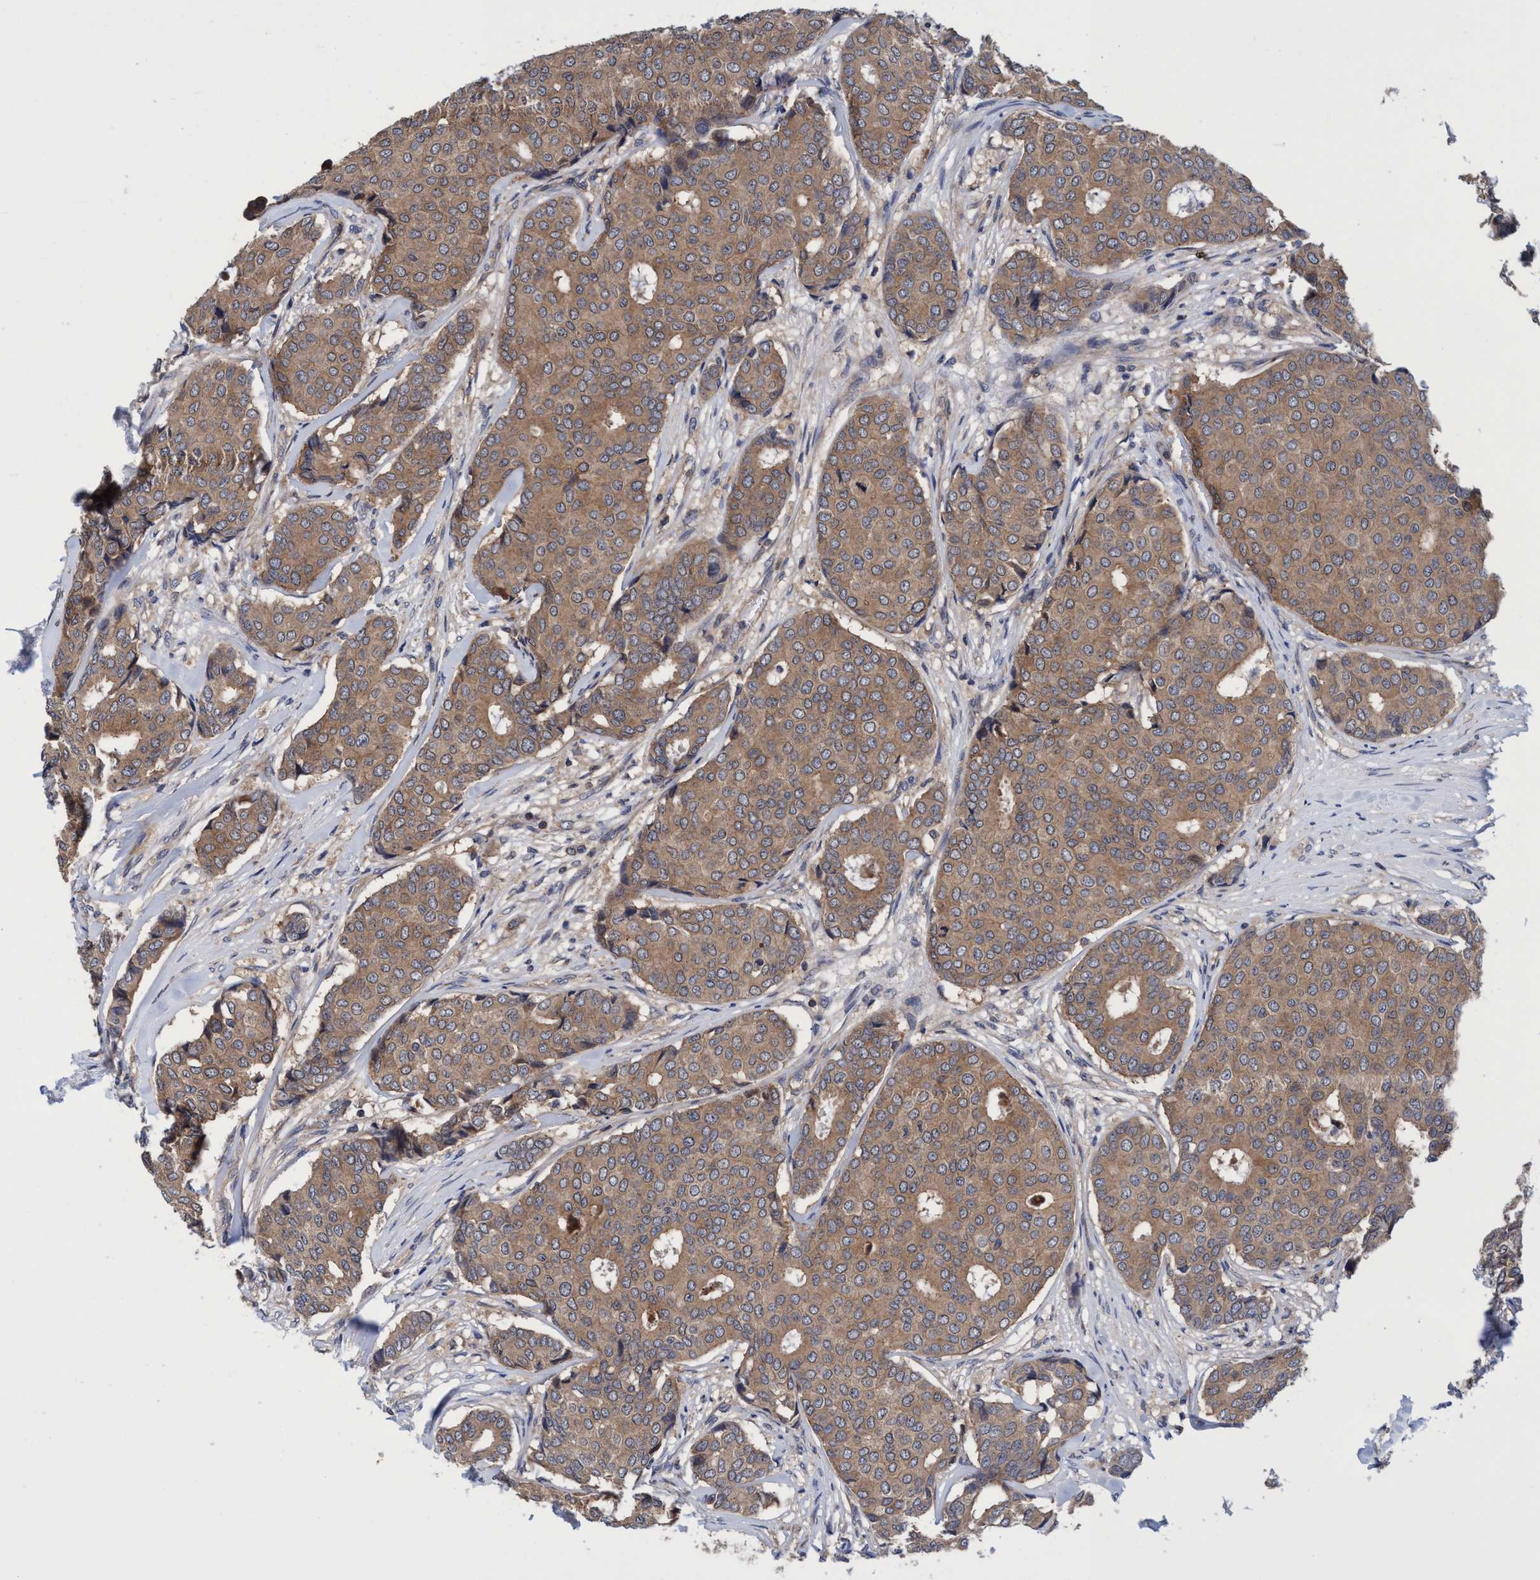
{"staining": {"intensity": "moderate", "quantity": ">75%", "location": "cytoplasmic/membranous"}, "tissue": "breast cancer", "cell_type": "Tumor cells", "image_type": "cancer", "snomed": [{"axis": "morphology", "description": "Duct carcinoma"}, {"axis": "topography", "description": "Breast"}], "caption": "Immunohistochemical staining of breast cancer displays moderate cytoplasmic/membranous protein expression in approximately >75% of tumor cells.", "gene": "CALCOCO2", "patient": {"sex": "female", "age": 75}}